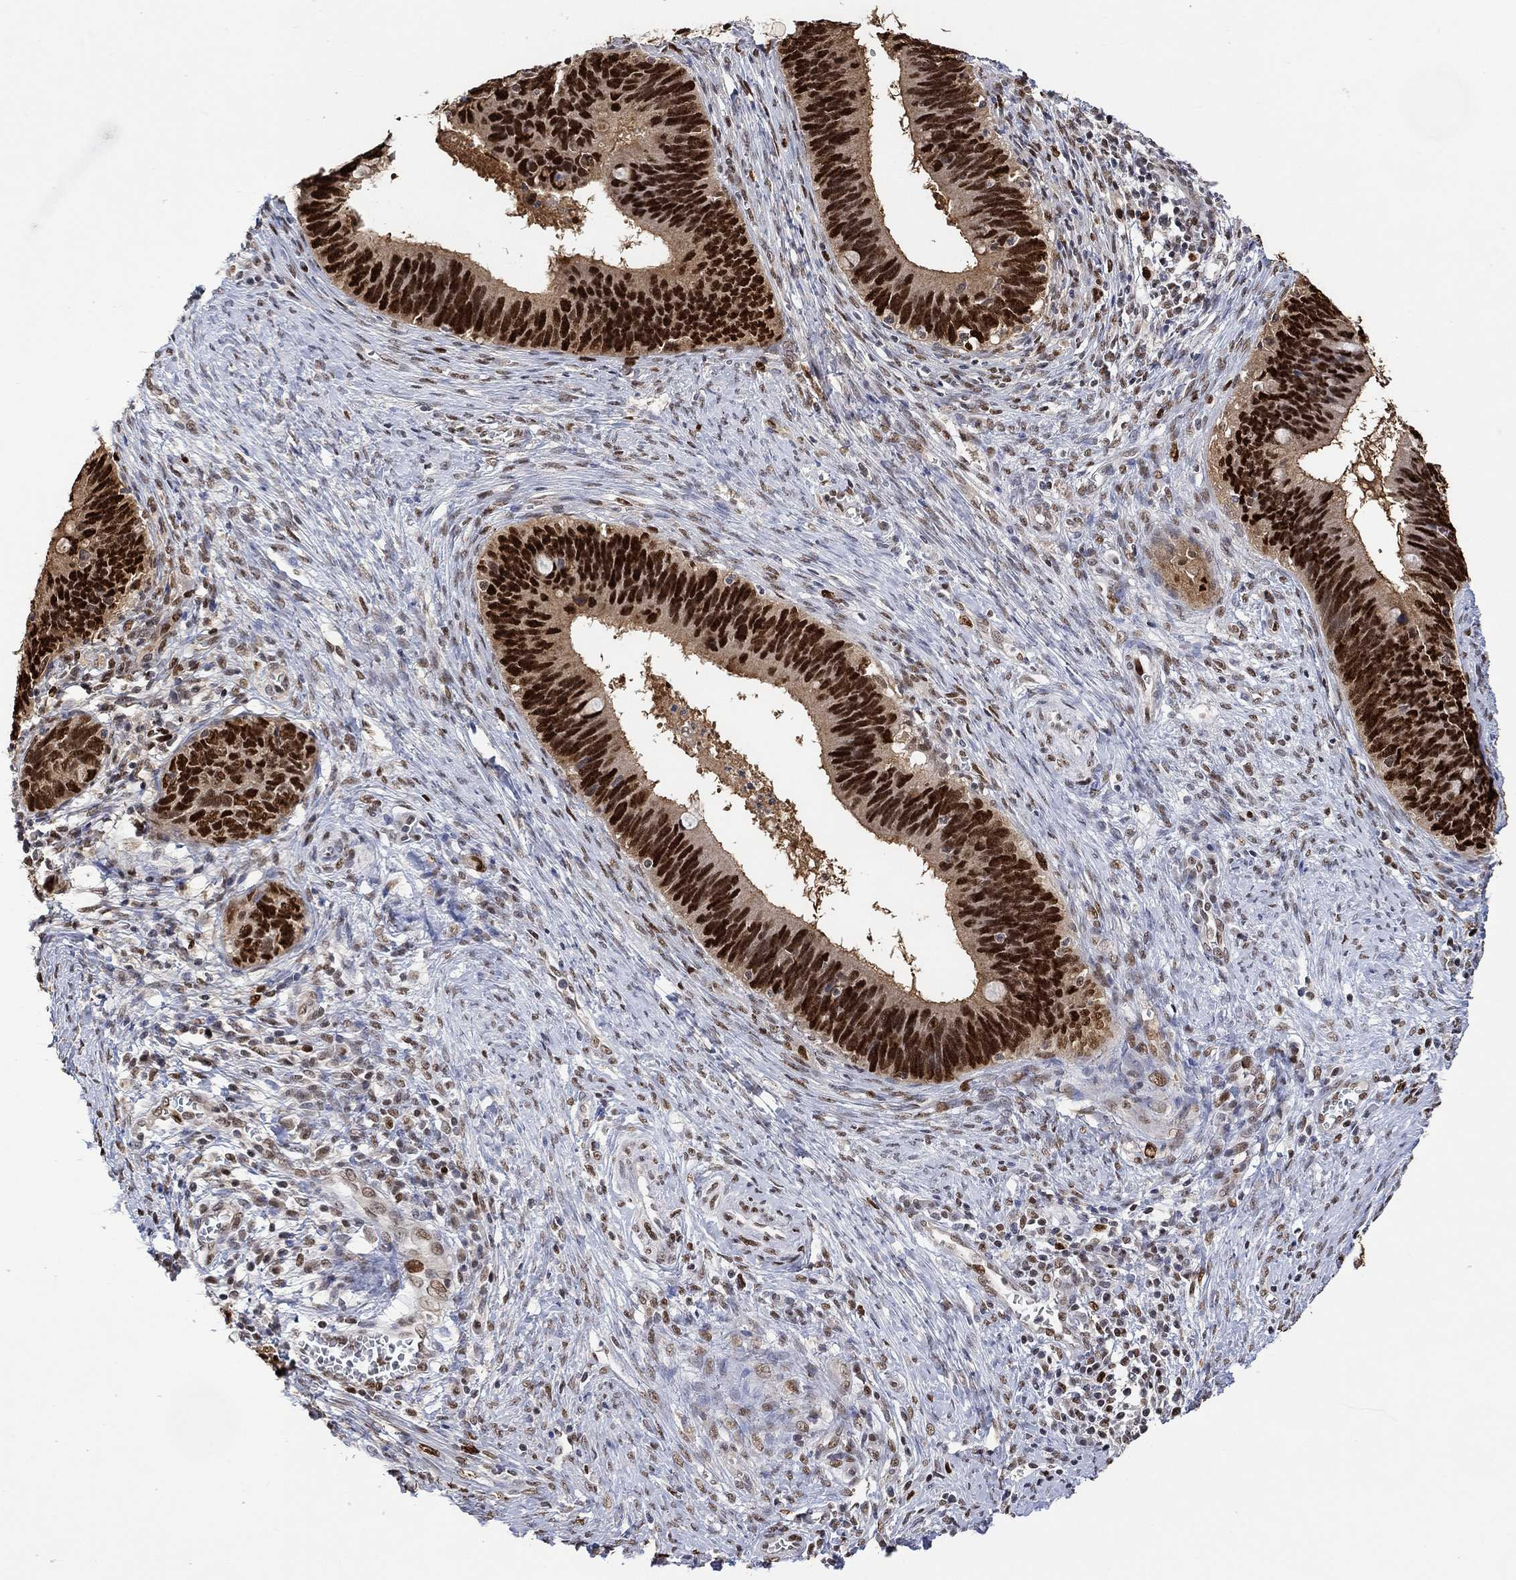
{"staining": {"intensity": "strong", "quantity": ">75%", "location": "nuclear"}, "tissue": "cervical cancer", "cell_type": "Tumor cells", "image_type": "cancer", "snomed": [{"axis": "morphology", "description": "Adenocarcinoma, NOS"}, {"axis": "topography", "description": "Cervix"}], "caption": "Immunohistochemical staining of adenocarcinoma (cervical) demonstrates strong nuclear protein expression in approximately >75% of tumor cells. Nuclei are stained in blue.", "gene": "RAD54L2", "patient": {"sex": "female", "age": 42}}